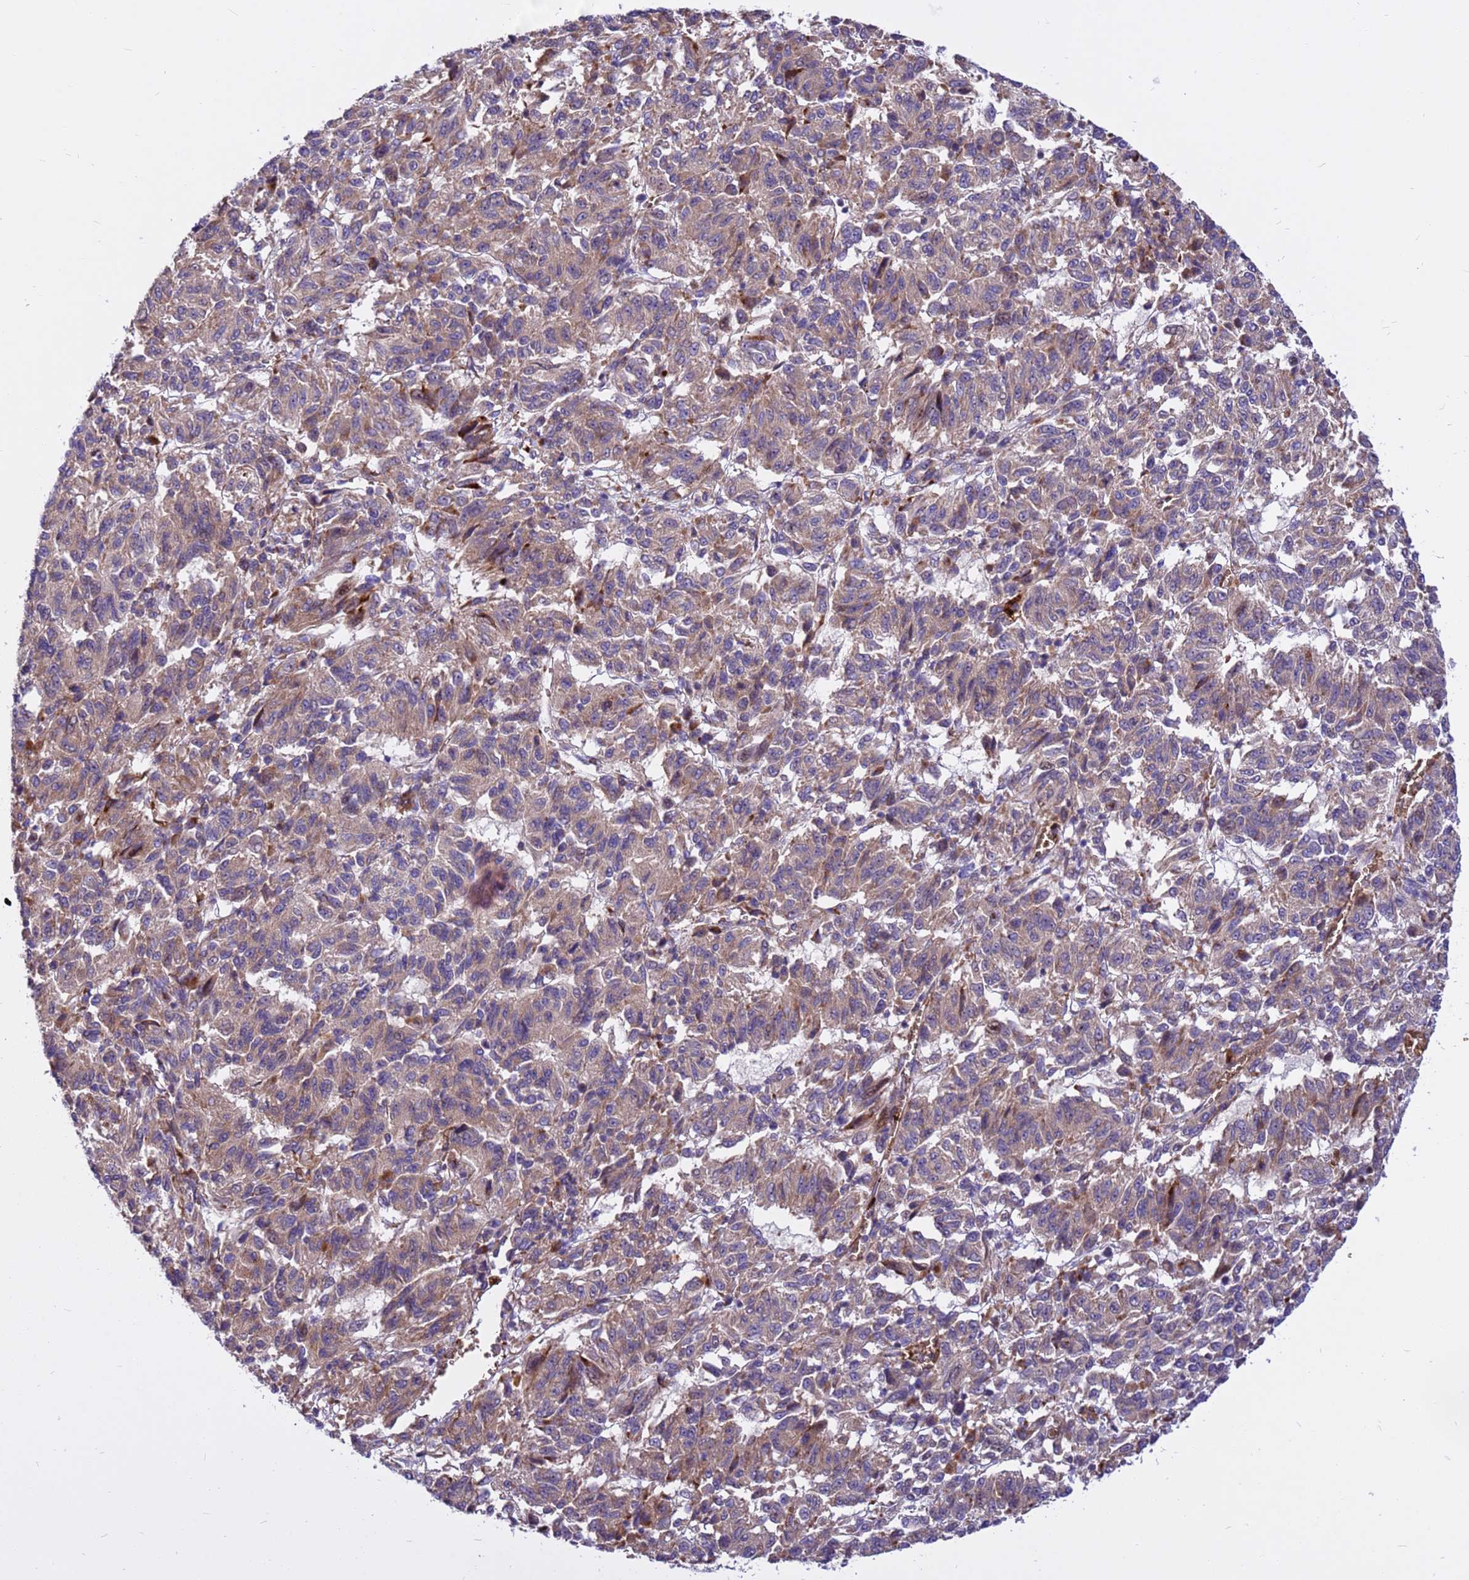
{"staining": {"intensity": "weak", "quantity": "25%-75%", "location": "cytoplasmic/membranous"}, "tissue": "melanoma", "cell_type": "Tumor cells", "image_type": "cancer", "snomed": [{"axis": "morphology", "description": "Malignant melanoma, Metastatic site"}, {"axis": "topography", "description": "Lung"}], "caption": "IHC micrograph of malignant melanoma (metastatic site) stained for a protein (brown), which exhibits low levels of weak cytoplasmic/membranous positivity in about 25%-75% of tumor cells.", "gene": "ZNF669", "patient": {"sex": "male", "age": 64}}